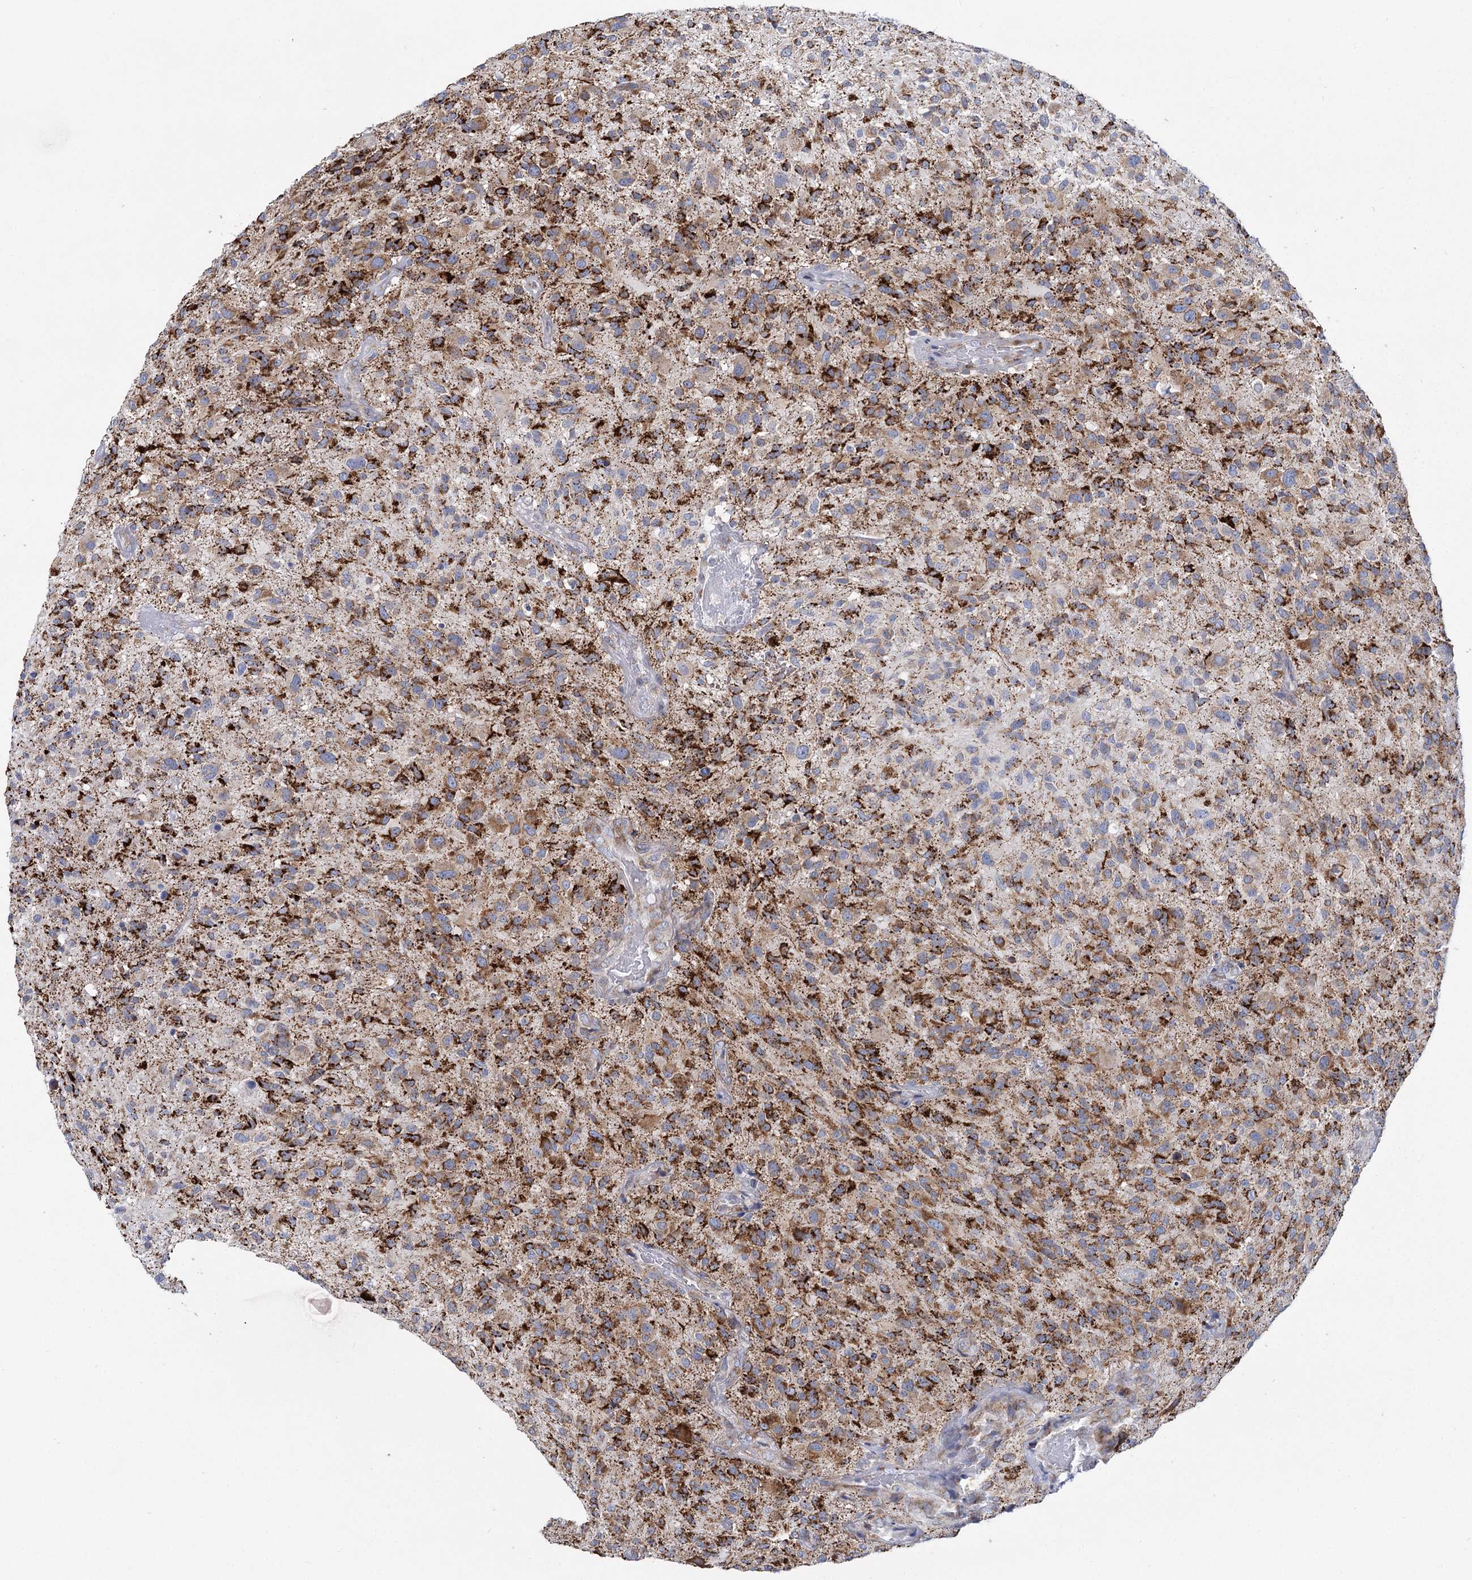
{"staining": {"intensity": "moderate", "quantity": ">75%", "location": "cytoplasmic/membranous"}, "tissue": "glioma", "cell_type": "Tumor cells", "image_type": "cancer", "snomed": [{"axis": "morphology", "description": "Glioma, malignant, High grade"}, {"axis": "topography", "description": "Brain"}], "caption": "A brown stain highlights moderate cytoplasmic/membranous positivity of a protein in human glioma tumor cells.", "gene": "THUMPD3", "patient": {"sex": "male", "age": 47}}